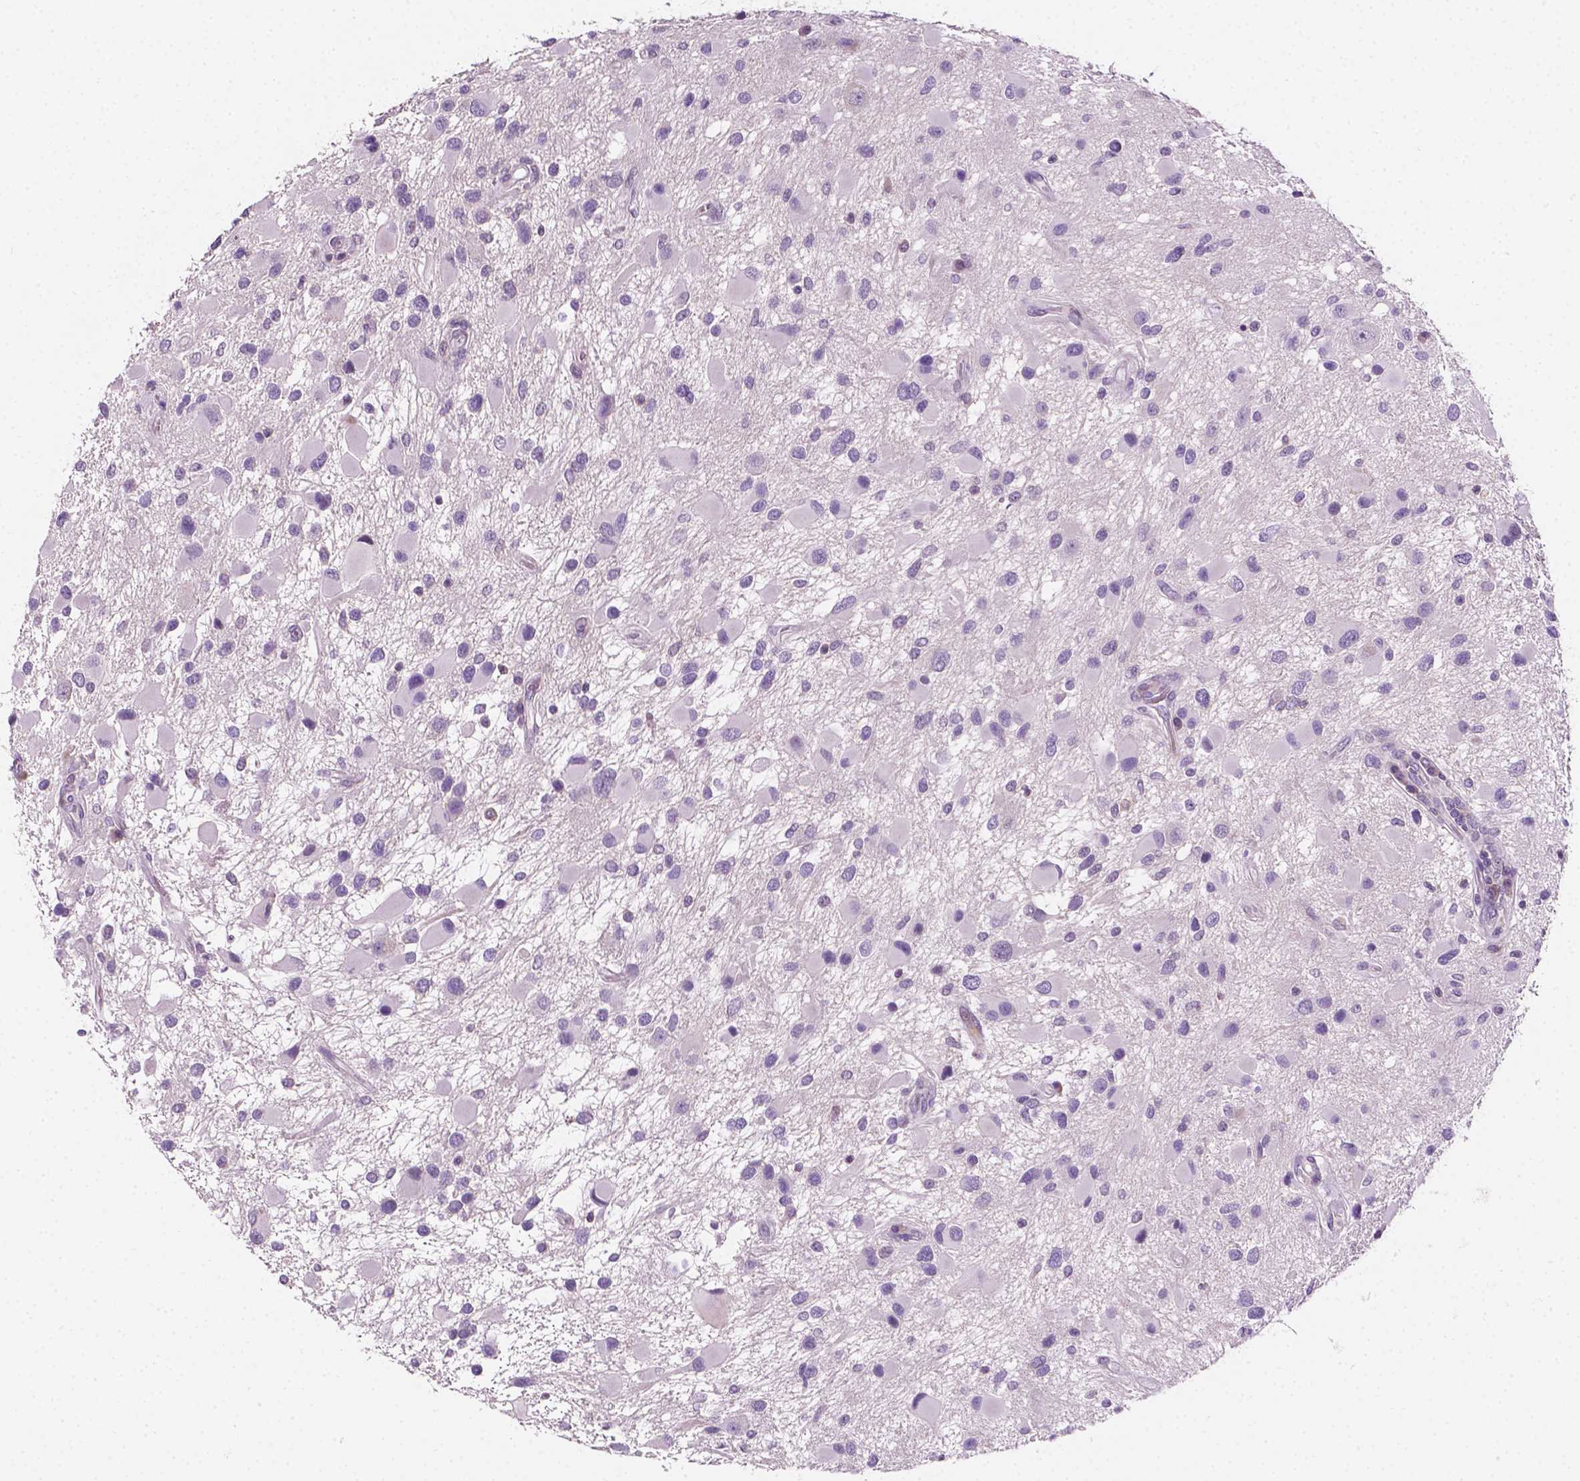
{"staining": {"intensity": "negative", "quantity": "none", "location": "none"}, "tissue": "glioma", "cell_type": "Tumor cells", "image_type": "cancer", "snomed": [{"axis": "morphology", "description": "Glioma, malignant, Low grade"}, {"axis": "topography", "description": "Brain"}], "caption": "Immunohistochemical staining of low-grade glioma (malignant) shows no significant staining in tumor cells.", "gene": "EGFR", "patient": {"sex": "female", "age": 32}}